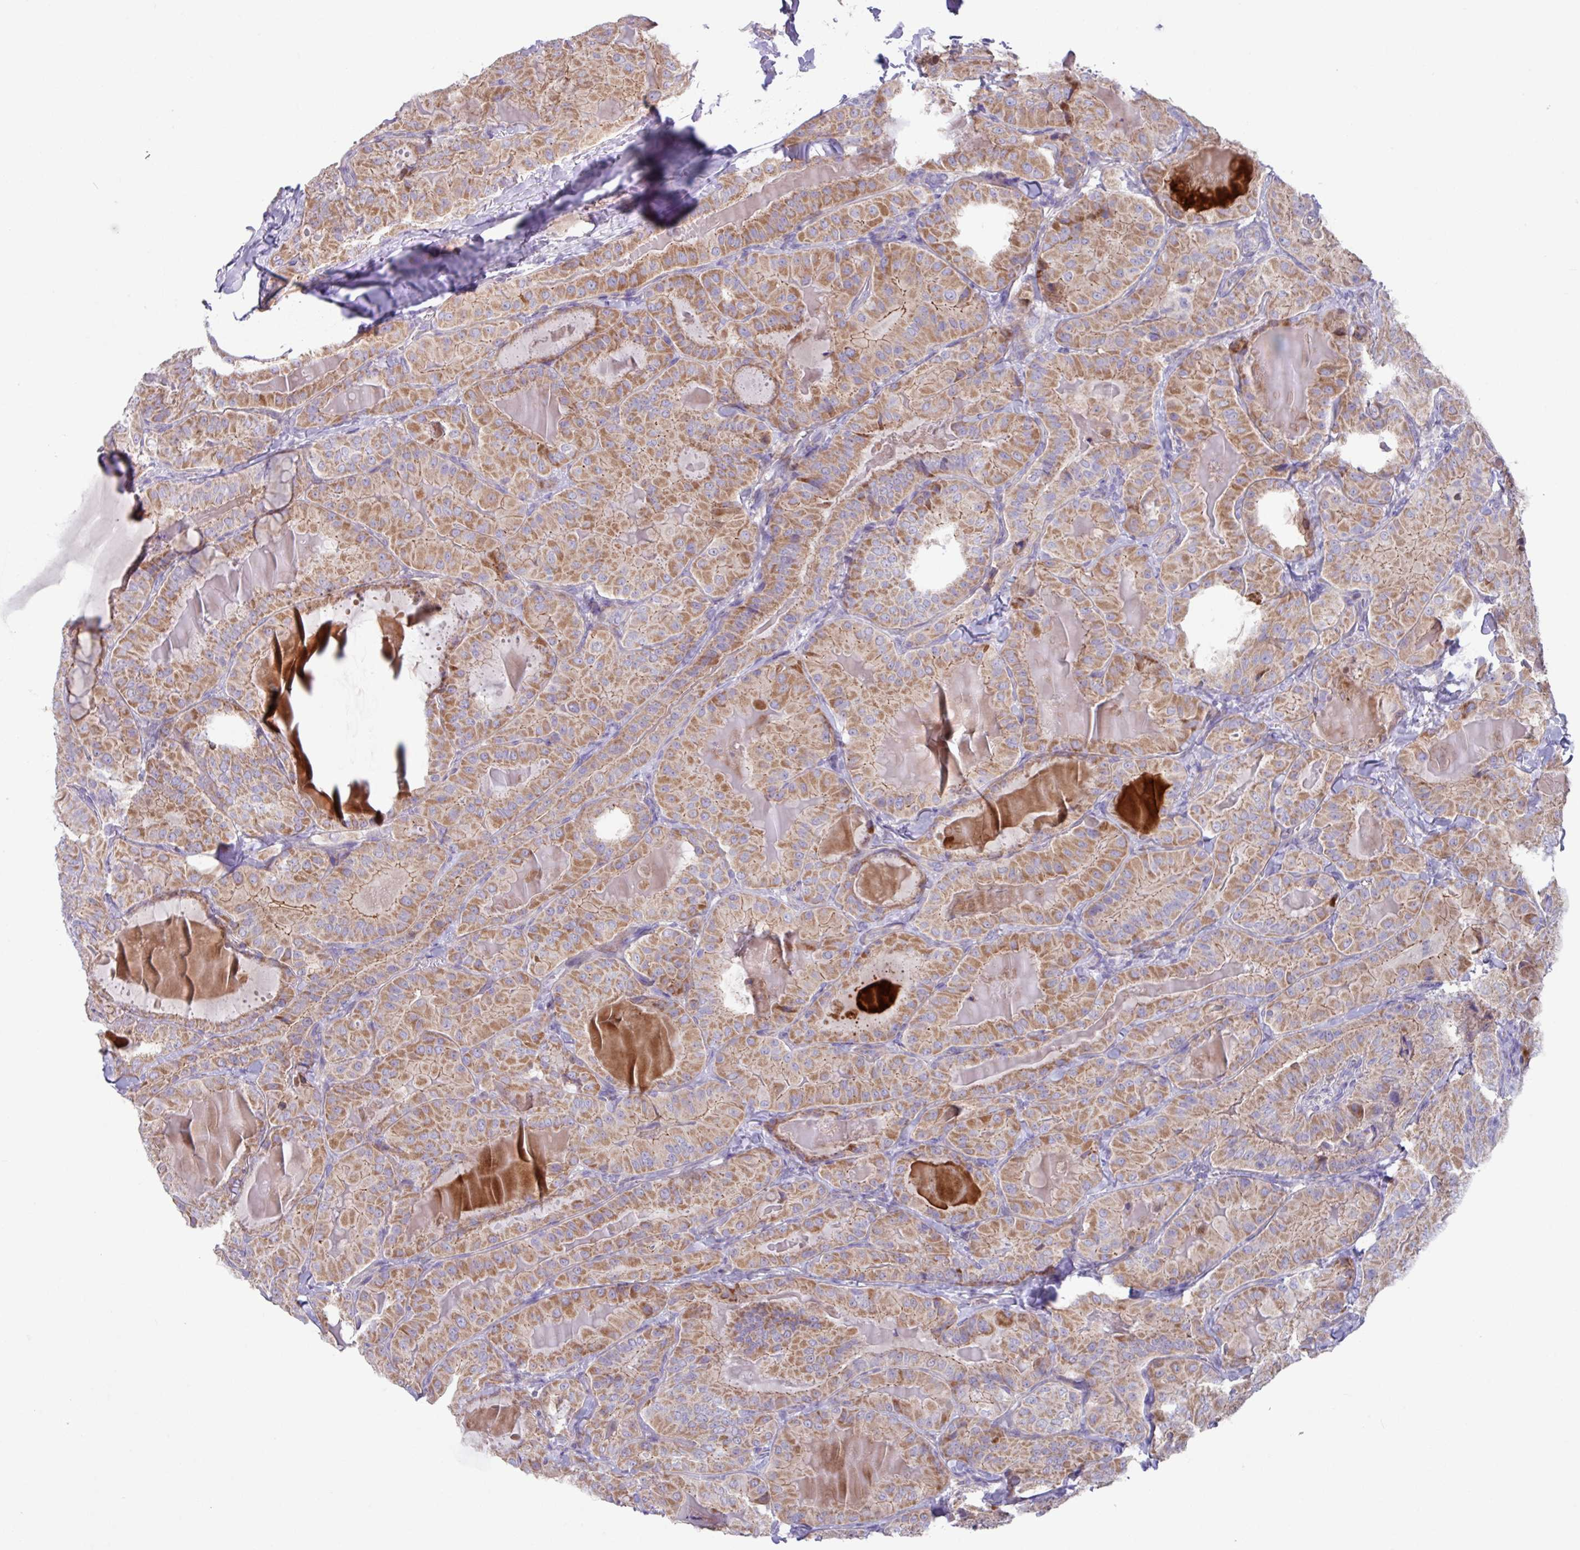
{"staining": {"intensity": "moderate", "quantity": ">75%", "location": "cytoplasmic/membranous"}, "tissue": "thyroid cancer", "cell_type": "Tumor cells", "image_type": "cancer", "snomed": [{"axis": "morphology", "description": "Papillary adenocarcinoma, NOS"}, {"axis": "topography", "description": "Thyroid gland"}], "caption": "A micrograph showing moderate cytoplasmic/membranous staining in about >75% of tumor cells in thyroid papillary adenocarcinoma, as visualized by brown immunohistochemical staining.", "gene": "IQCJ", "patient": {"sex": "female", "age": 68}}